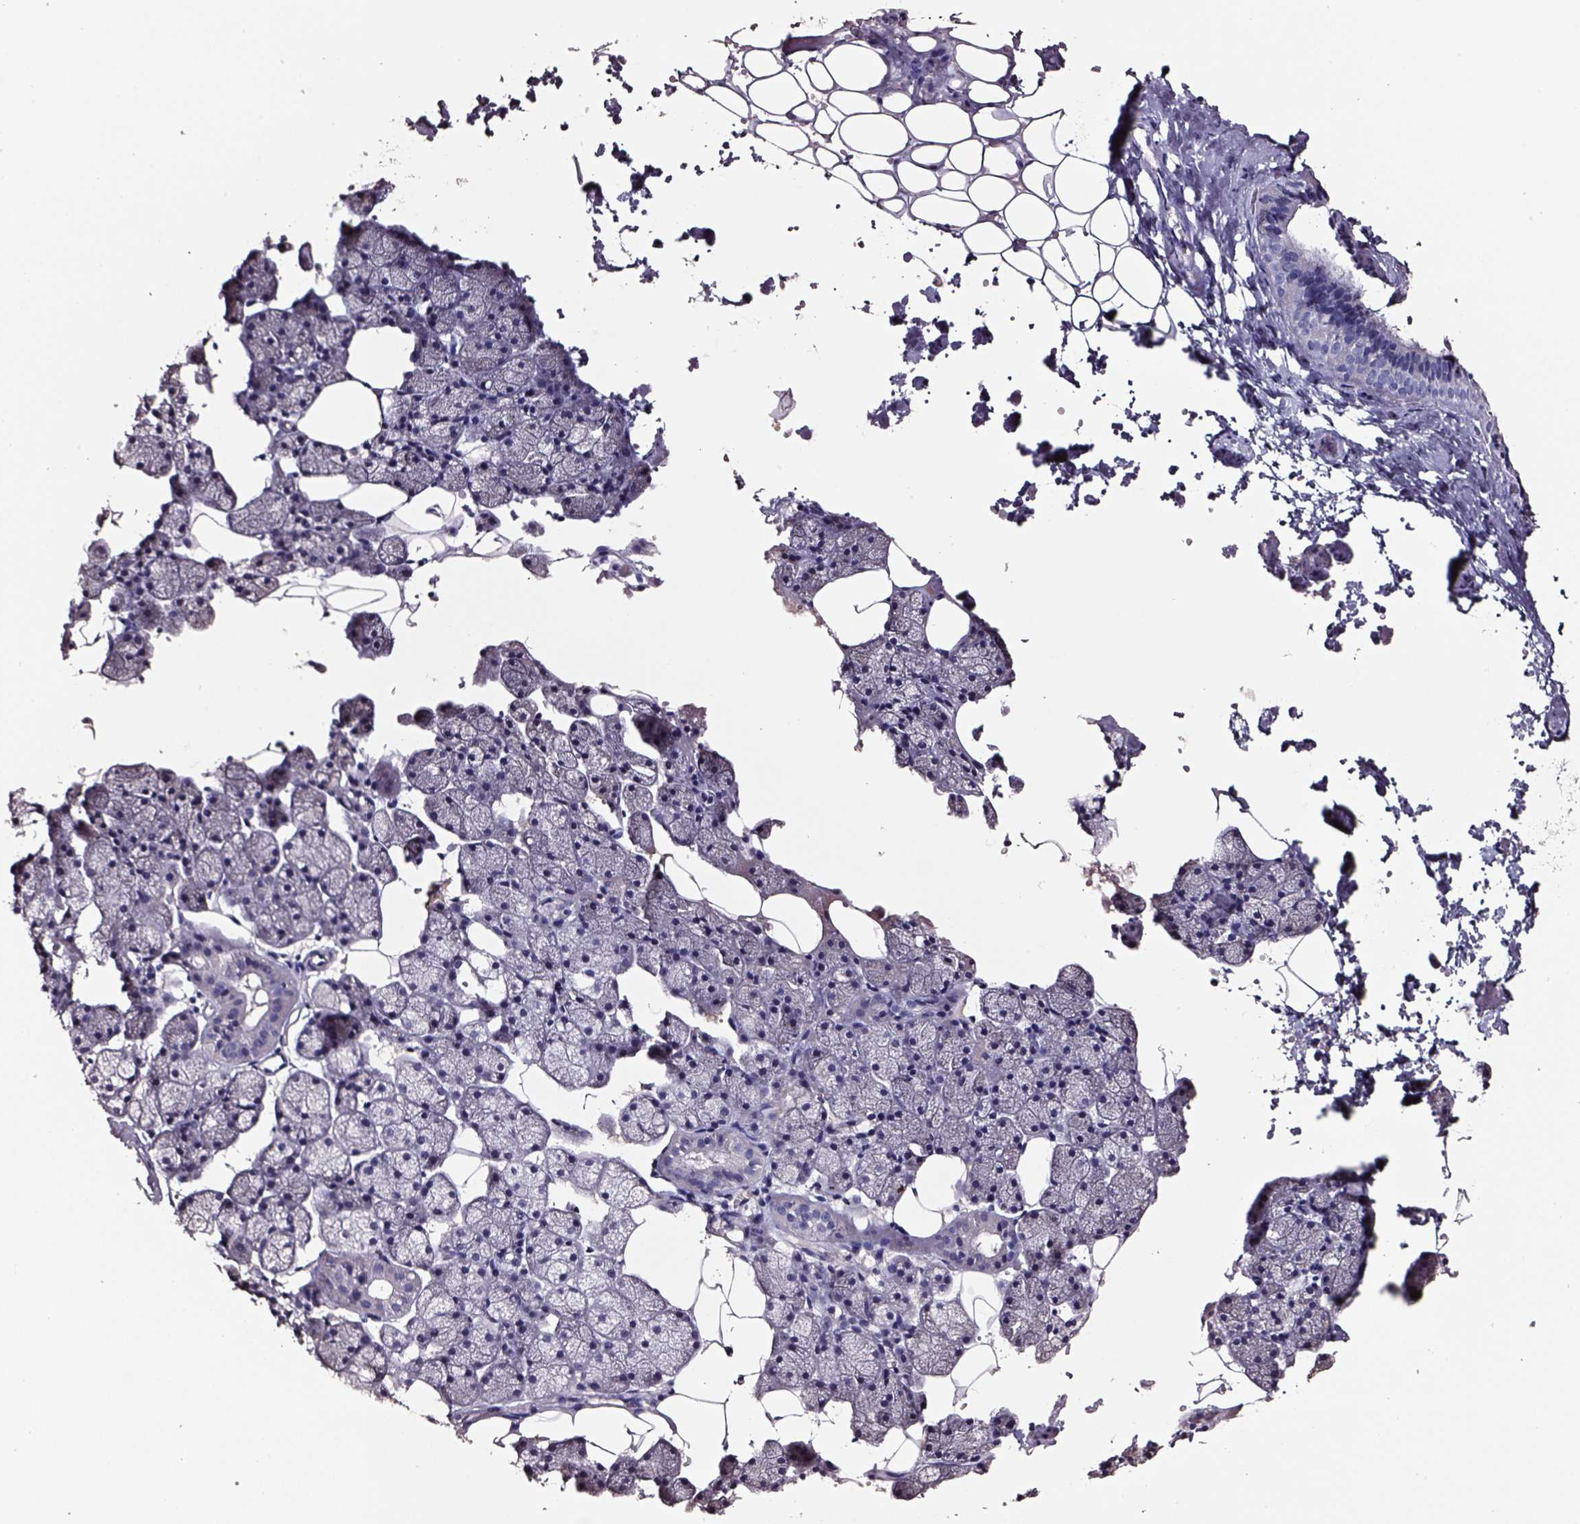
{"staining": {"intensity": "negative", "quantity": "none", "location": "none"}, "tissue": "salivary gland", "cell_type": "Glandular cells", "image_type": "normal", "snomed": [{"axis": "morphology", "description": "Normal tissue, NOS"}, {"axis": "topography", "description": "Salivary gland"}], "caption": "IHC image of benign human salivary gland stained for a protein (brown), which reveals no expression in glandular cells. (Stains: DAB (3,3'-diaminobenzidine) immunohistochemistry with hematoxylin counter stain, Microscopy: brightfield microscopy at high magnification).", "gene": "SMIM17", "patient": {"sex": "male", "age": 38}}